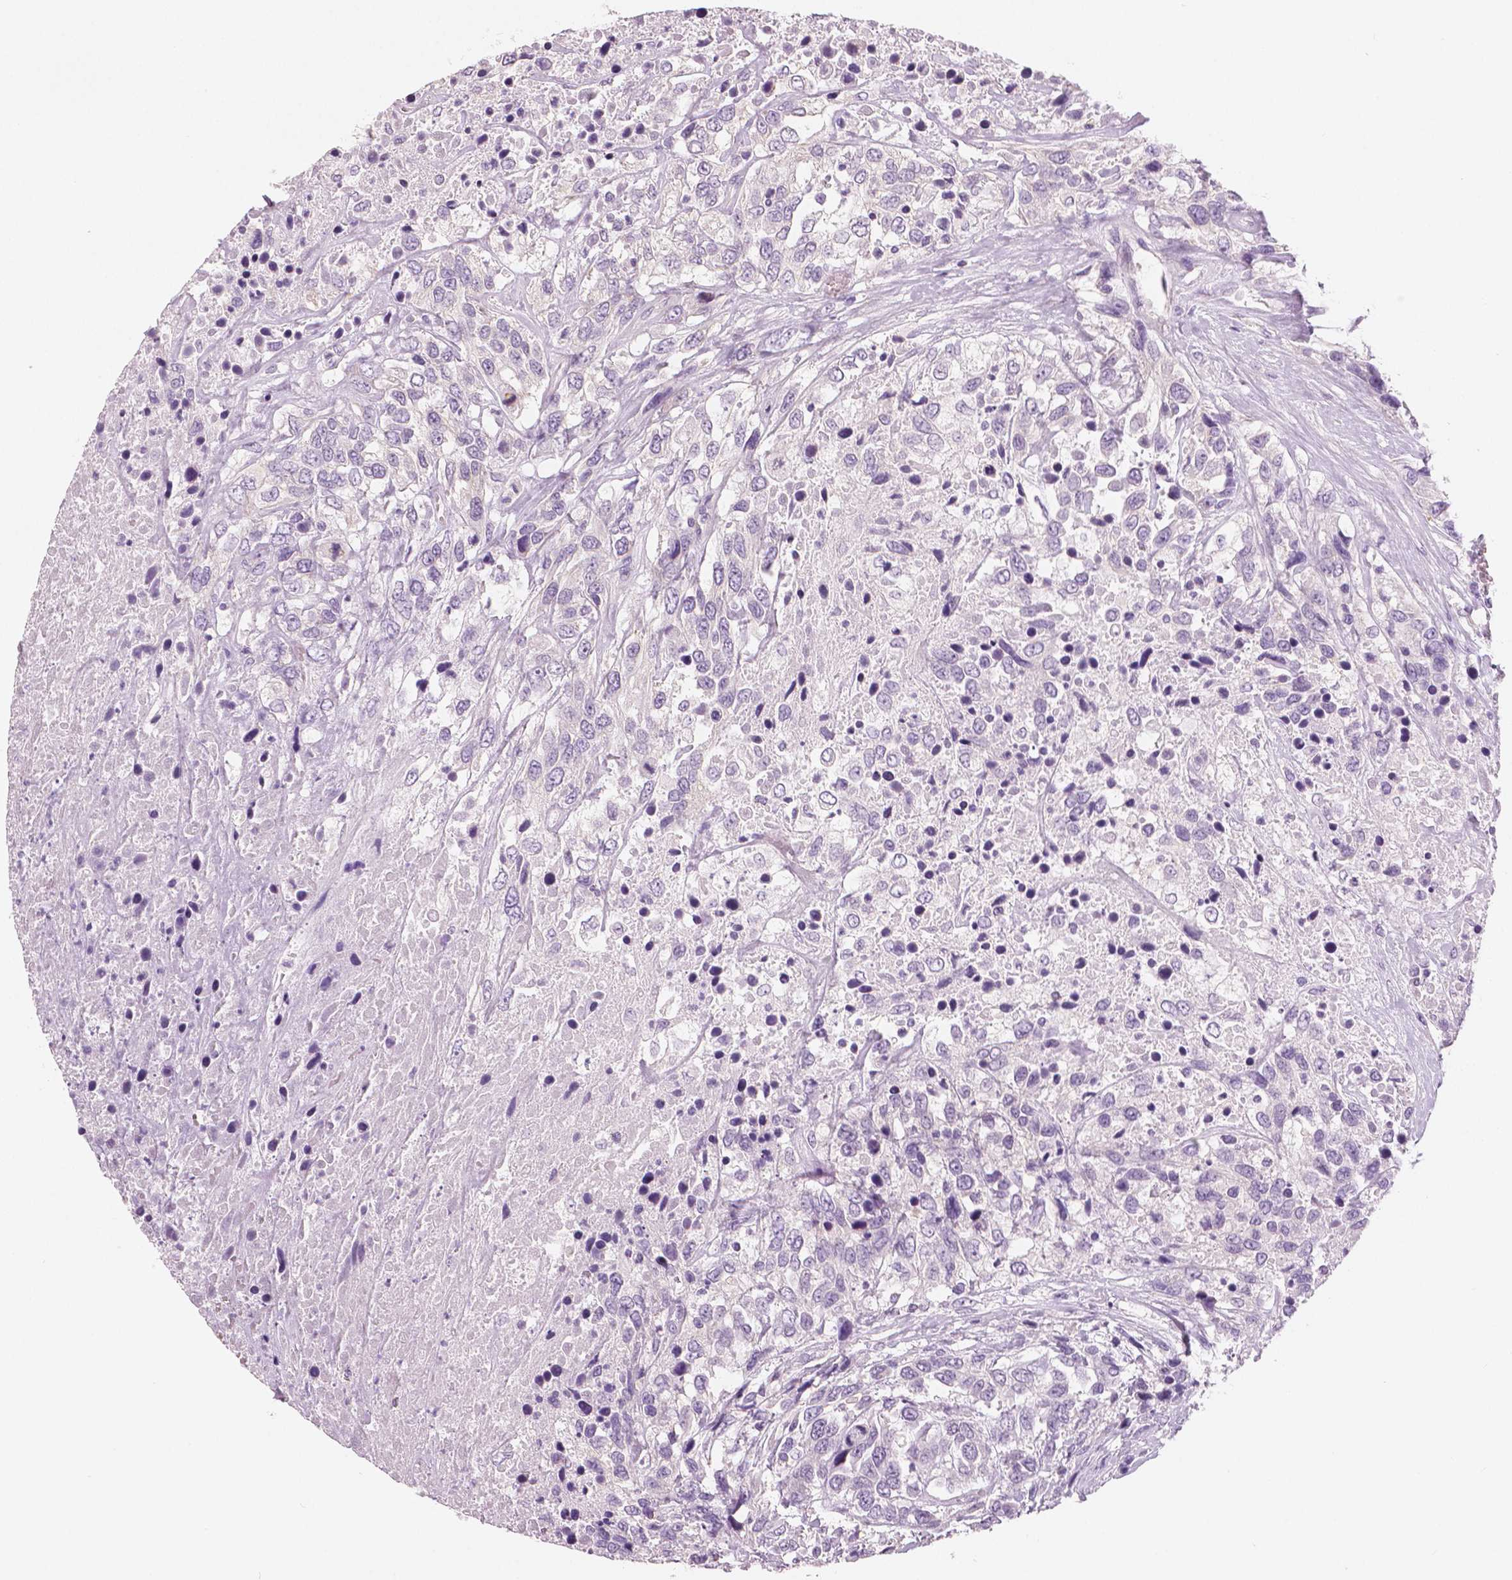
{"staining": {"intensity": "negative", "quantity": "none", "location": "none"}, "tissue": "urothelial cancer", "cell_type": "Tumor cells", "image_type": "cancer", "snomed": [{"axis": "morphology", "description": "Urothelial carcinoma, High grade"}, {"axis": "topography", "description": "Urinary bladder"}], "caption": "Urothelial cancer was stained to show a protein in brown. There is no significant positivity in tumor cells. (Stains: DAB (3,3'-diaminobenzidine) immunohistochemistry (IHC) with hematoxylin counter stain, Microscopy: brightfield microscopy at high magnification).", "gene": "SLC24A1", "patient": {"sex": "female", "age": 70}}